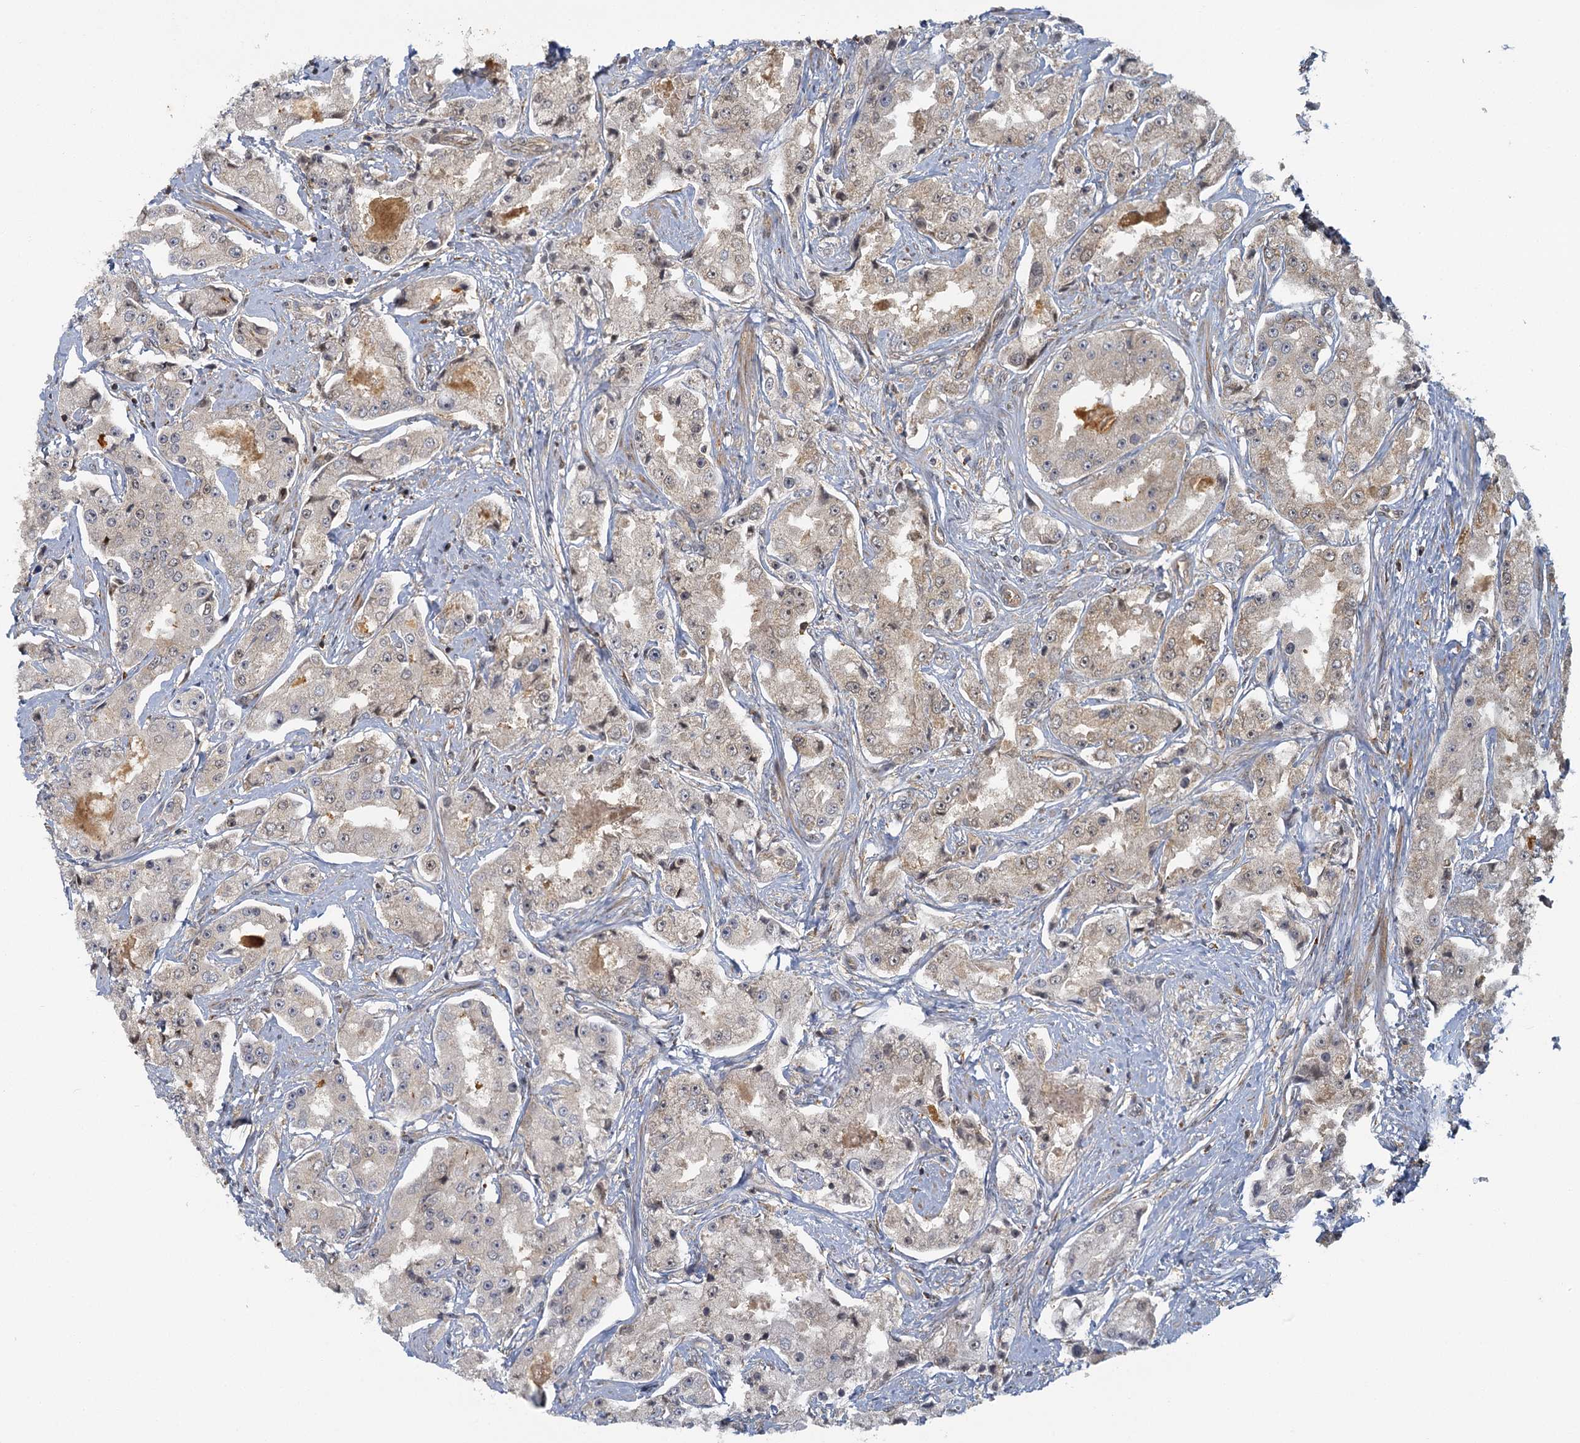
{"staining": {"intensity": "weak", "quantity": "25%-75%", "location": "cytoplasmic/membranous,nuclear"}, "tissue": "prostate cancer", "cell_type": "Tumor cells", "image_type": "cancer", "snomed": [{"axis": "morphology", "description": "Adenocarcinoma, High grade"}, {"axis": "topography", "description": "Prostate"}], "caption": "Protein analysis of prostate cancer tissue reveals weak cytoplasmic/membranous and nuclear expression in approximately 25%-75% of tumor cells.", "gene": "ZNF549", "patient": {"sex": "male", "age": 73}}